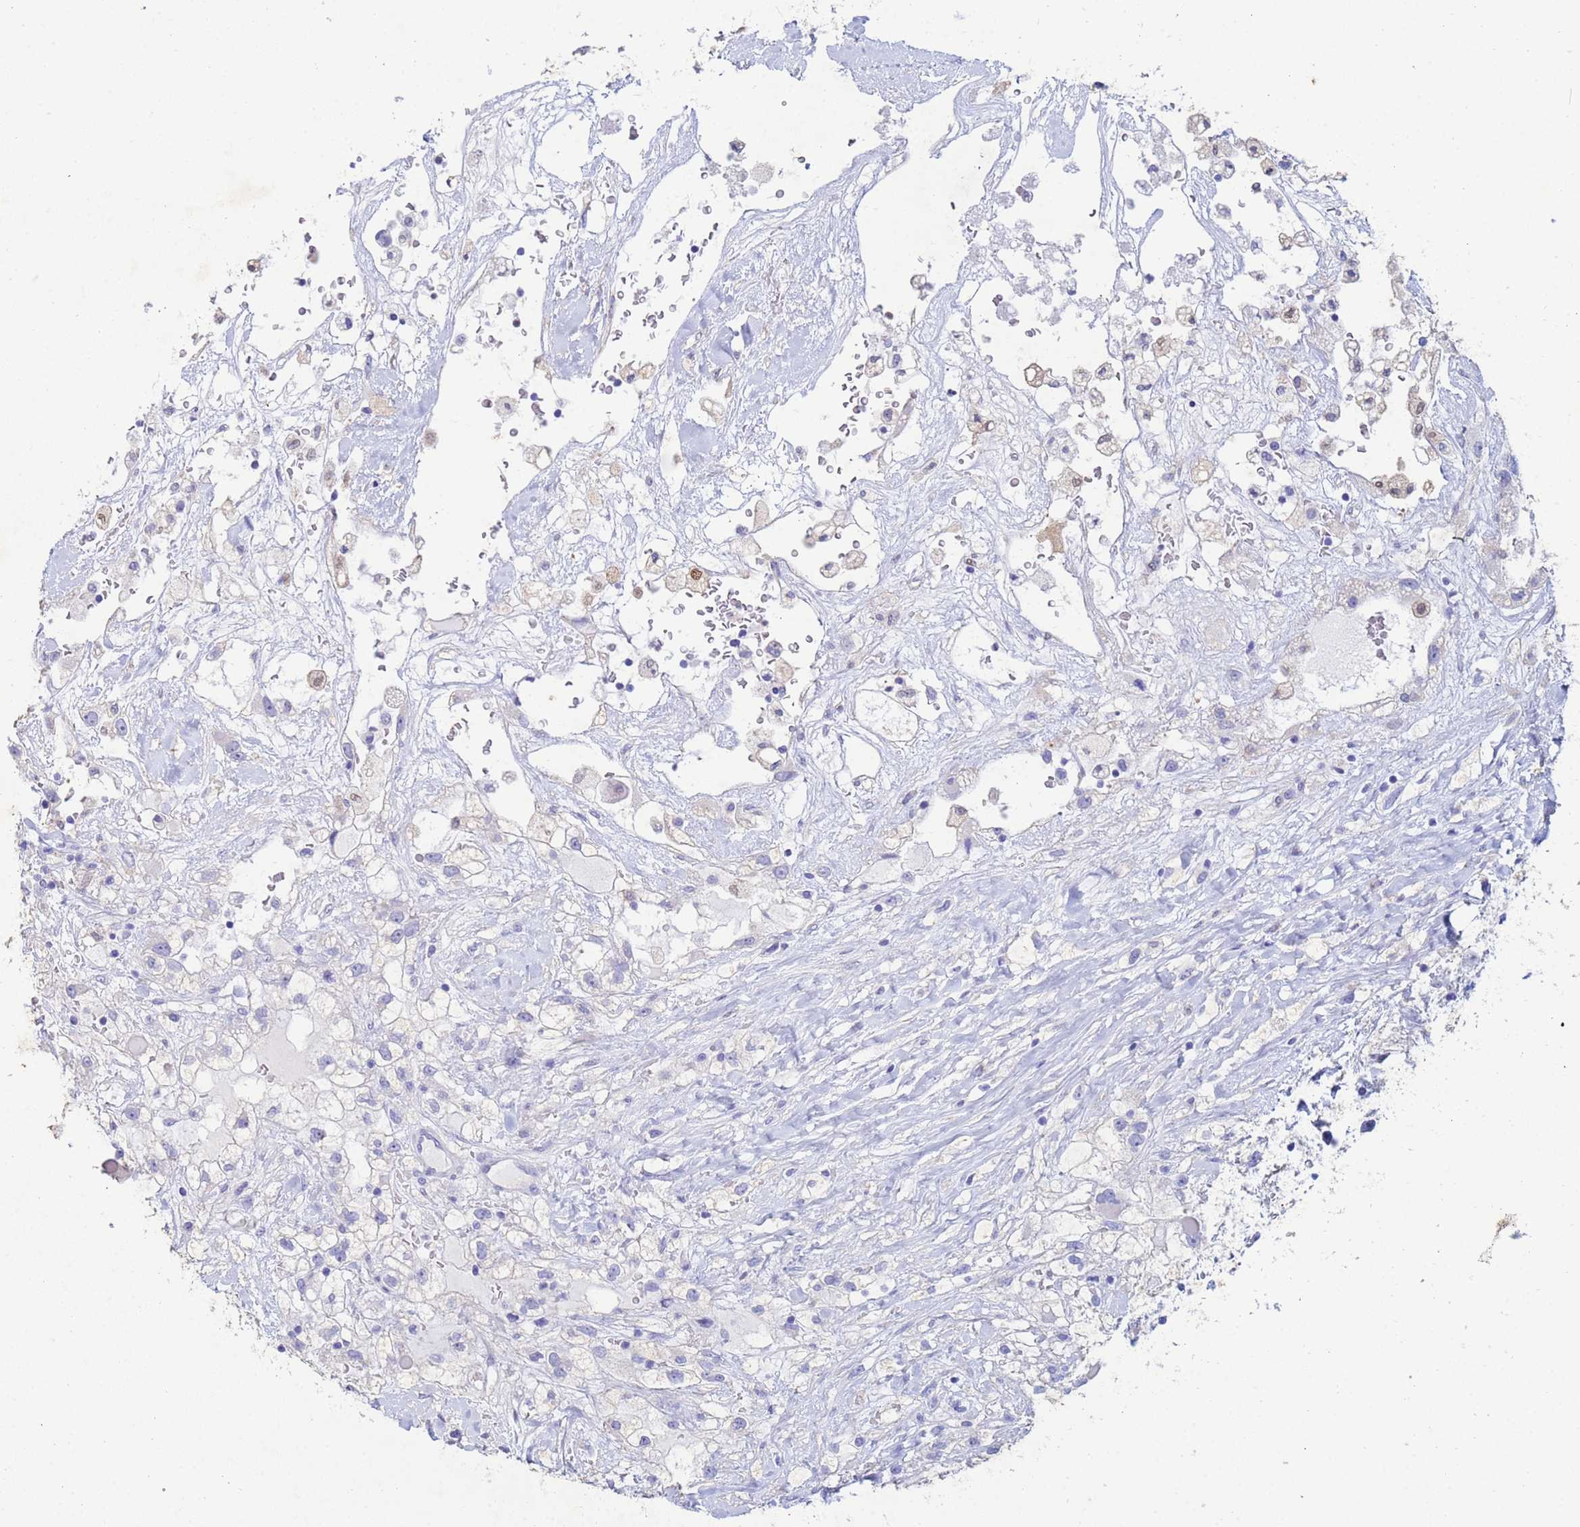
{"staining": {"intensity": "negative", "quantity": "none", "location": "none"}, "tissue": "renal cancer", "cell_type": "Tumor cells", "image_type": "cancer", "snomed": [{"axis": "morphology", "description": "Adenocarcinoma, NOS"}, {"axis": "topography", "description": "Kidney"}], "caption": "Immunohistochemistry (IHC) photomicrograph of human renal cancer (adenocarcinoma) stained for a protein (brown), which exhibits no expression in tumor cells.", "gene": "CSTB", "patient": {"sex": "male", "age": 59}}